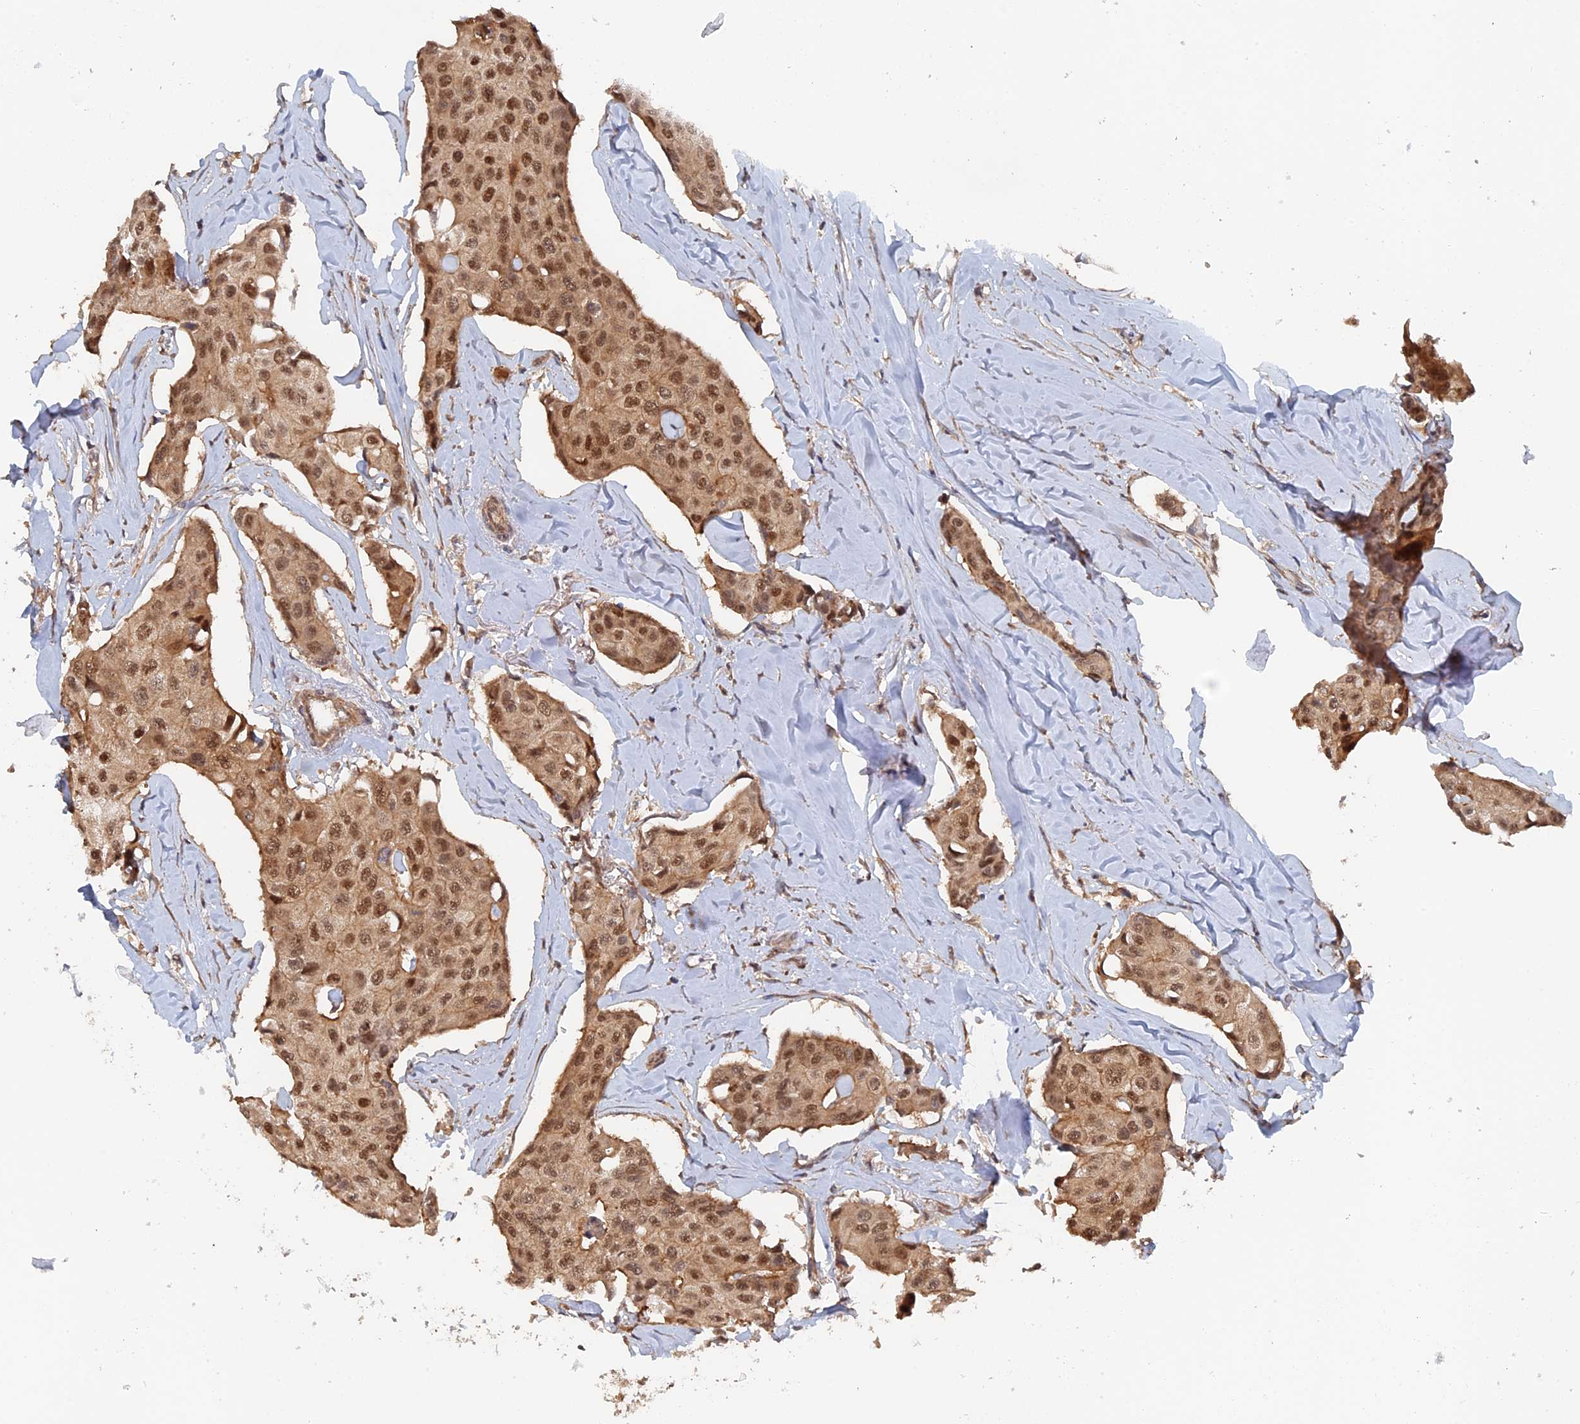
{"staining": {"intensity": "moderate", "quantity": ">75%", "location": "cytoplasmic/membranous,nuclear"}, "tissue": "breast cancer", "cell_type": "Tumor cells", "image_type": "cancer", "snomed": [{"axis": "morphology", "description": "Duct carcinoma"}, {"axis": "topography", "description": "Breast"}], "caption": "Protein staining reveals moderate cytoplasmic/membranous and nuclear positivity in approximately >75% of tumor cells in breast intraductal carcinoma.", "gene": "ELOVL6", "patient": {"sex": "female", "age": 80}}